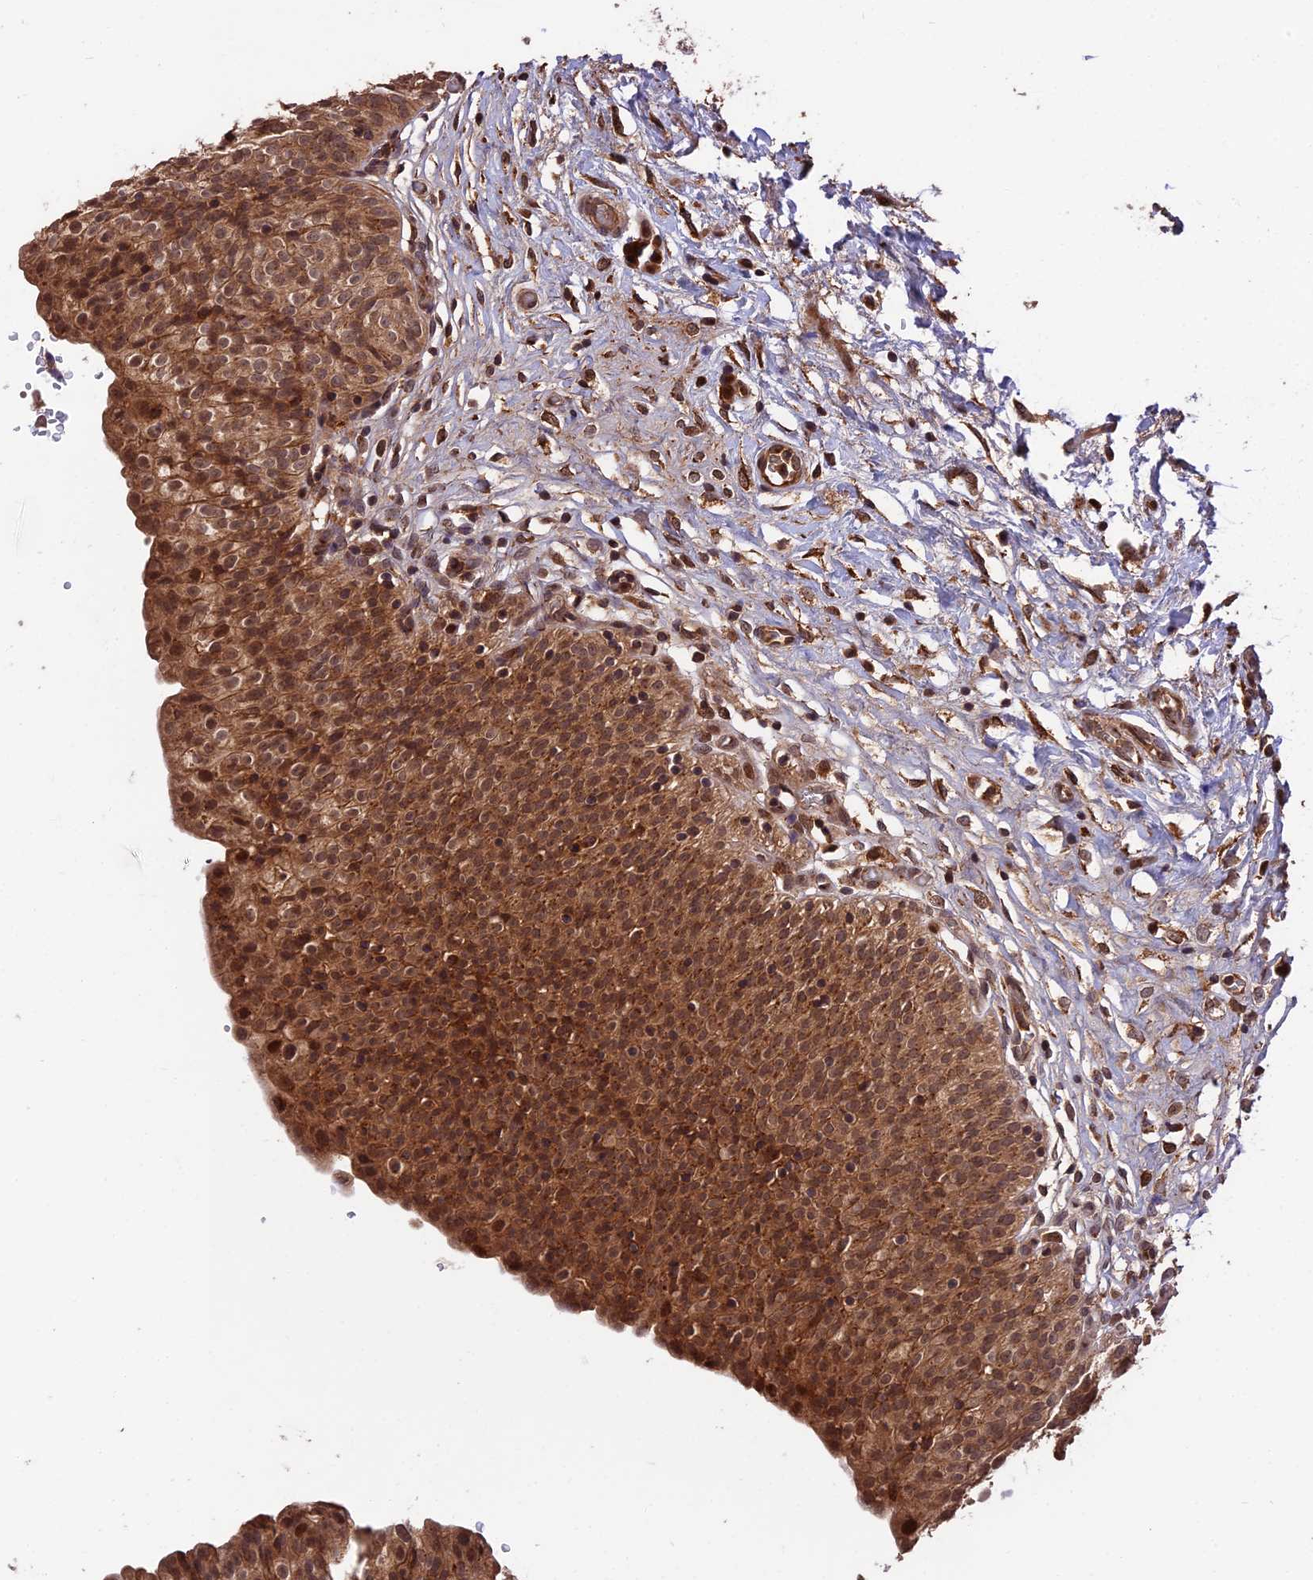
{"staining": {"intensity": "moderate", "quantity": ">75%", "location": "cytoplasmic/membranous,nuclear"}, "tissue": "urinary bladder", "cell_type": "Urothelial cells", "image_type": "normal", "snomed": [{"axis": "morphology", "description": "Normal tissue, NOS"}, {"axis": "topography", "description": "Urinary bladder"}], "caption": "IHC (DAB) staining of benign urinary bladder reveals moderate cytoplasmic/membranous,nuclear protein expression in approximately >75% of urothelial cells. (DAB (3,3'-diaminobenzidine) IHC, brown staining for protein, blue staining for nuclei).", "gene": "ESCO1", "patient": {"sex": "male", "age": 55}}